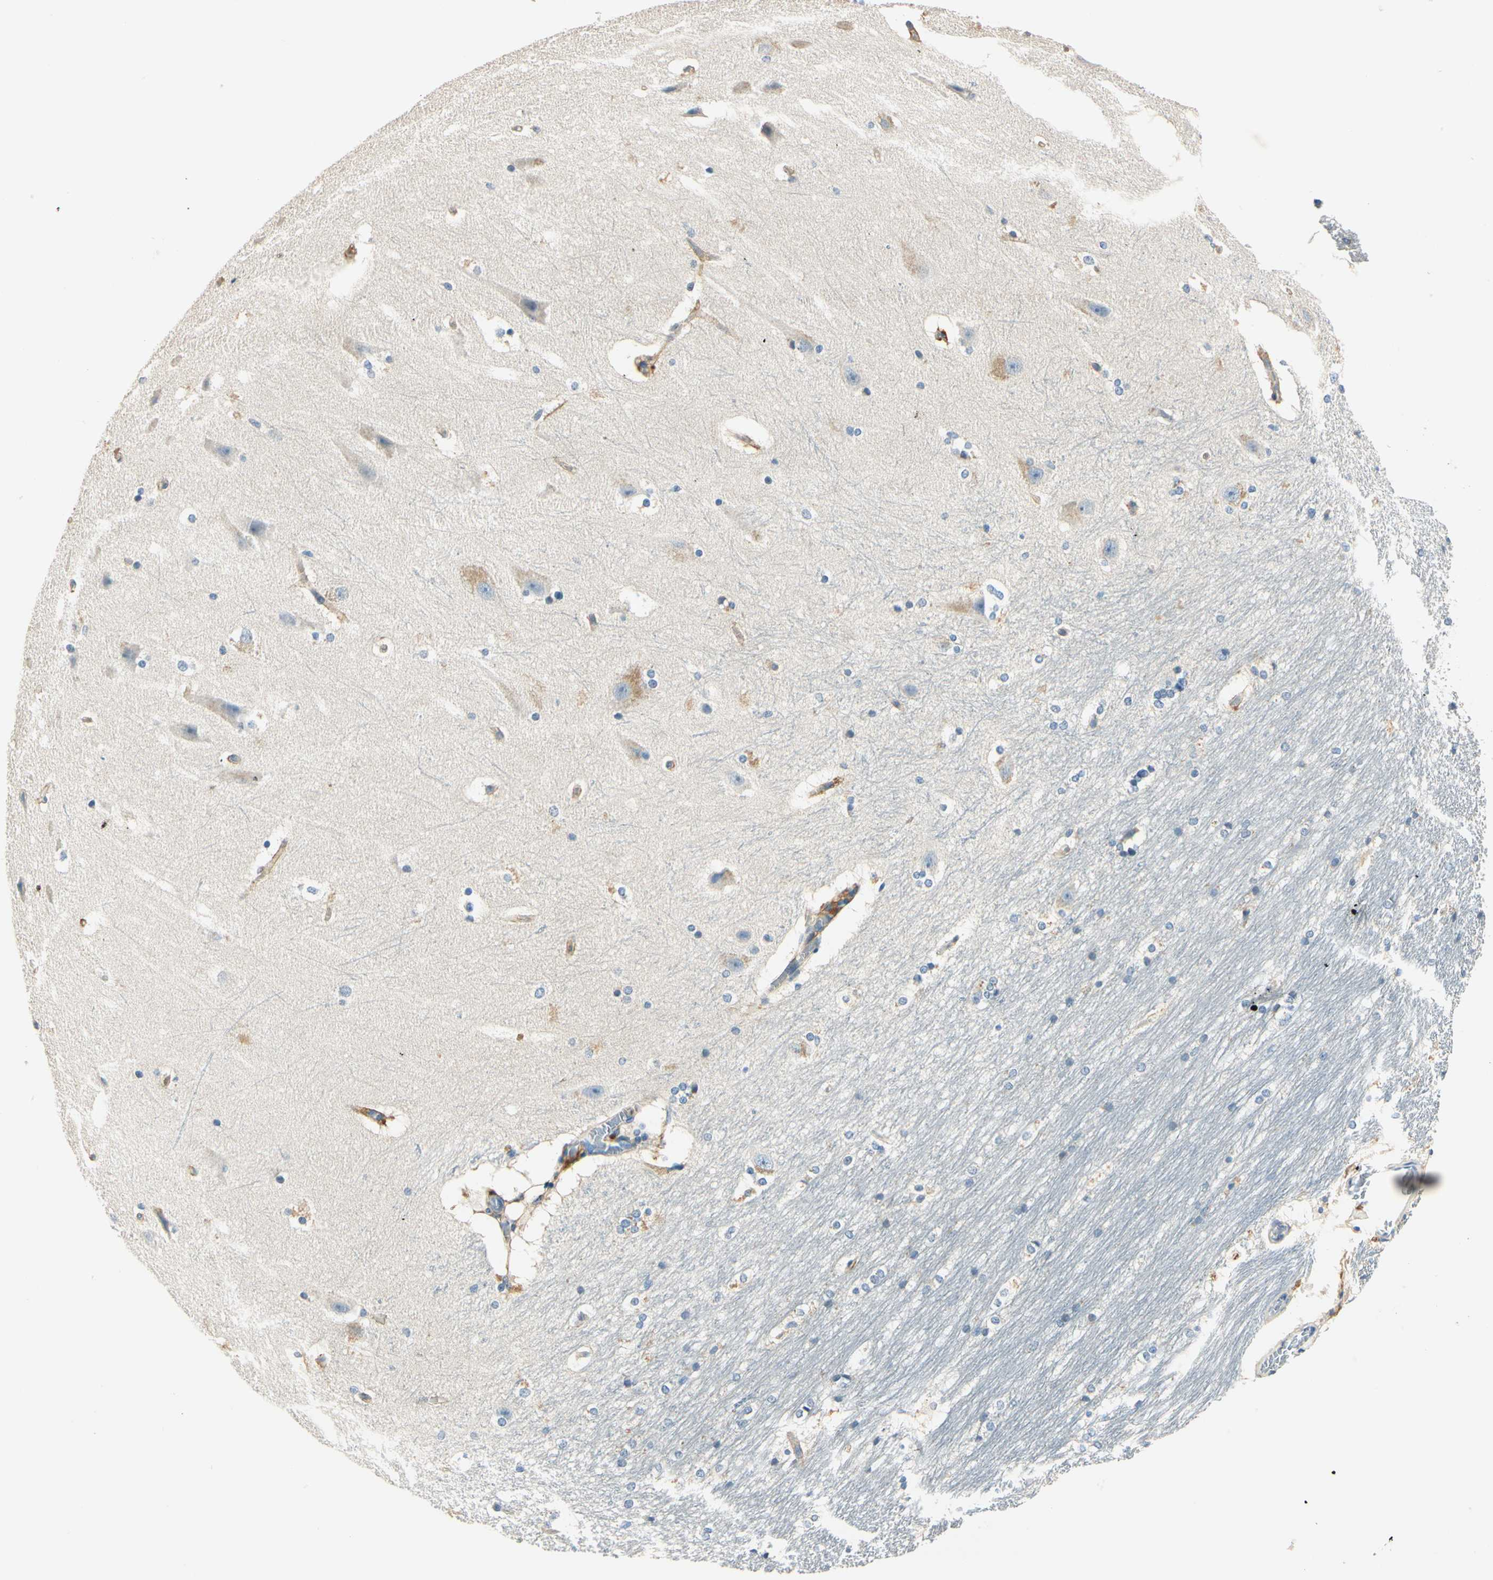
{"staining": {"intensity": "moderate", "quantity": "<25%", "location": "cytoplasmic/membranous"}, "tissue": "hippocampus", "cell_type": "Glial cells", "image_type": "normal", "snomed": [{"axis": "morphology", "description": "Normal tissue, NOS"}, {"axis": "topography", "description": "Hippocampus"}], "caption": "Immunohistochemical staining of unremarkable hippocampus reveals moderate cytoplasmic/membranous protein positivity in about <25% of glial cells.", "gene": "TGFBR3", "patient": {"sex": "female", "age": 19}}